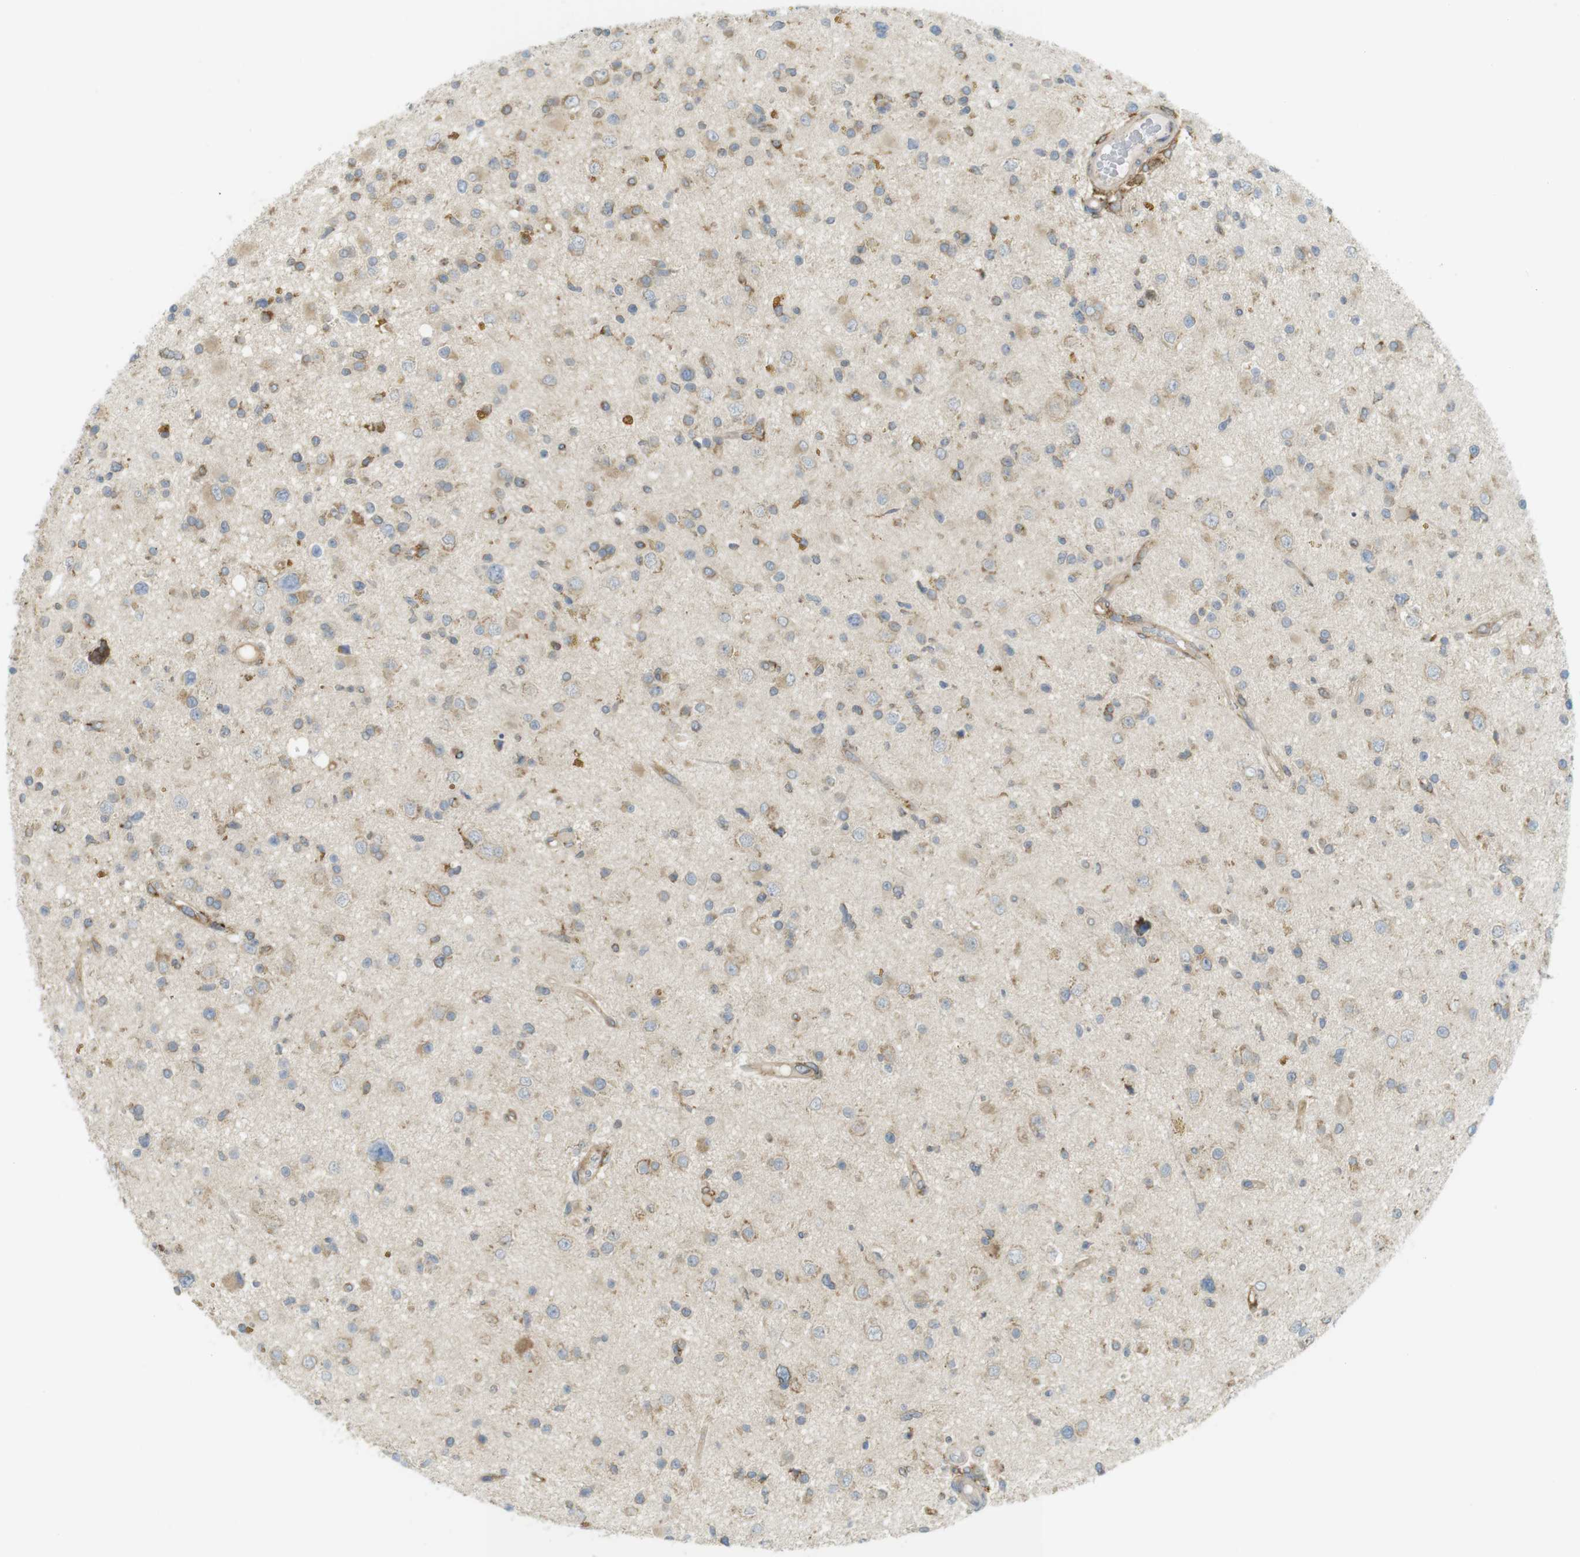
{"staining": {"intensity": "weak", "quantity": "<25%", "location": "cytoplasmic/membranous"}, "tissue": "glioma", "cell_type": "Tumor cells", "image_type": "cancer", "snomed": [{"axis": "morphology", "description": "Glioma, malignant, High grade"}, {"axis": "topography", "description": "Brain"}], "caption": "There is no significant staining in tumor cells of glioma.", "gene": "MBOAT2", "patient": {"sex": "male", "age": 33}}